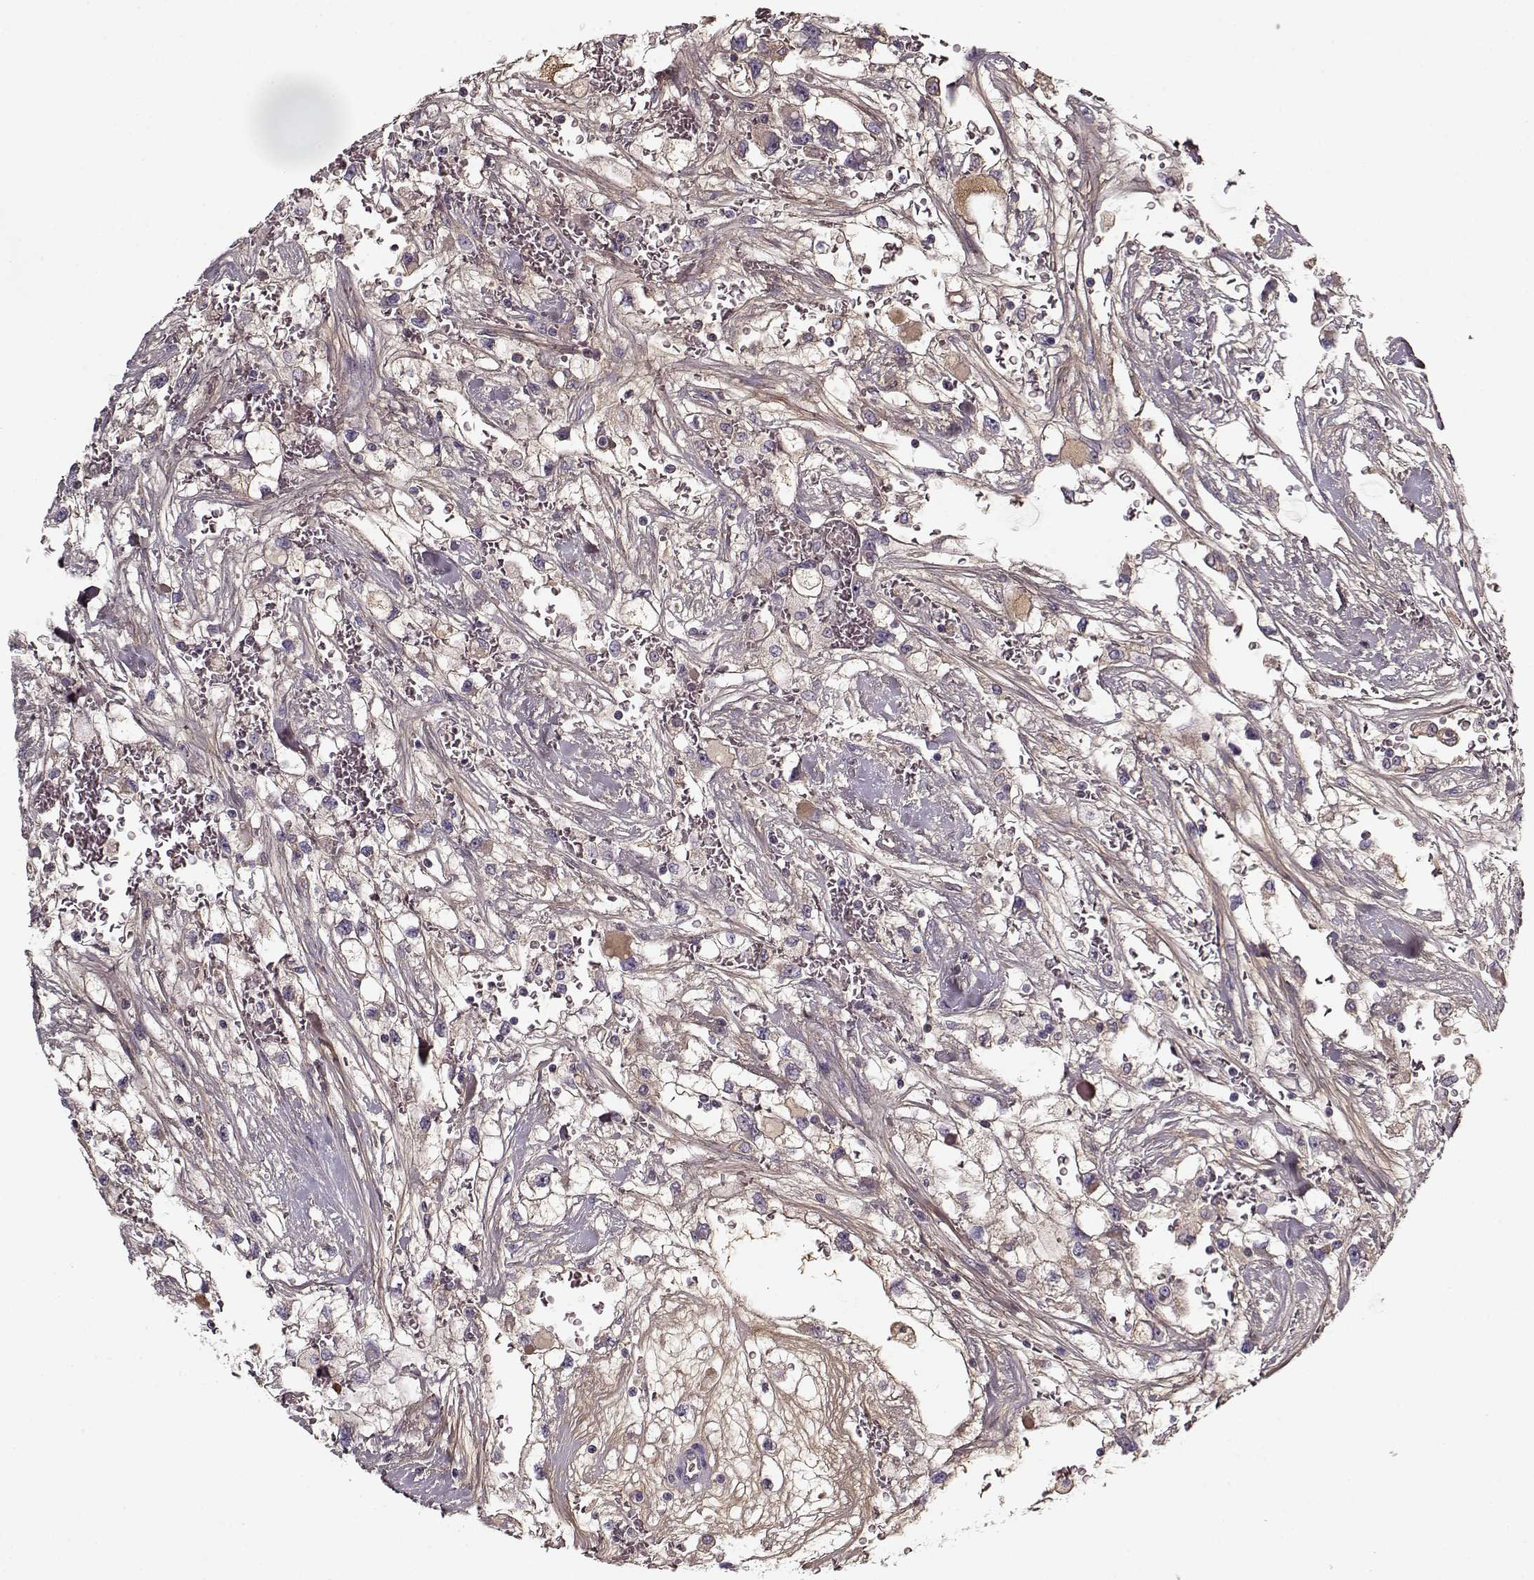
{"staining": {"intensity": "weak", "quantity": ">75%", "location": "cytoplasmic/membranous"}, "tissue": "renal cancer", "cell_type": "Tumor cells", "image_type": "cancer", "snomed": [{"axis": "morphology", "description": "Adenocarcinoma, NOS"}, {"axis": "topography", "description": "Kidney"}], "caption": "Renal cancer tissue demonstrates weak cytoplasmic/membranous expression in about >75% of tumor cells, visualized by immunohistochemistry.", "gene": "LUM", "patient": {"sex": "male", "age": 59}}